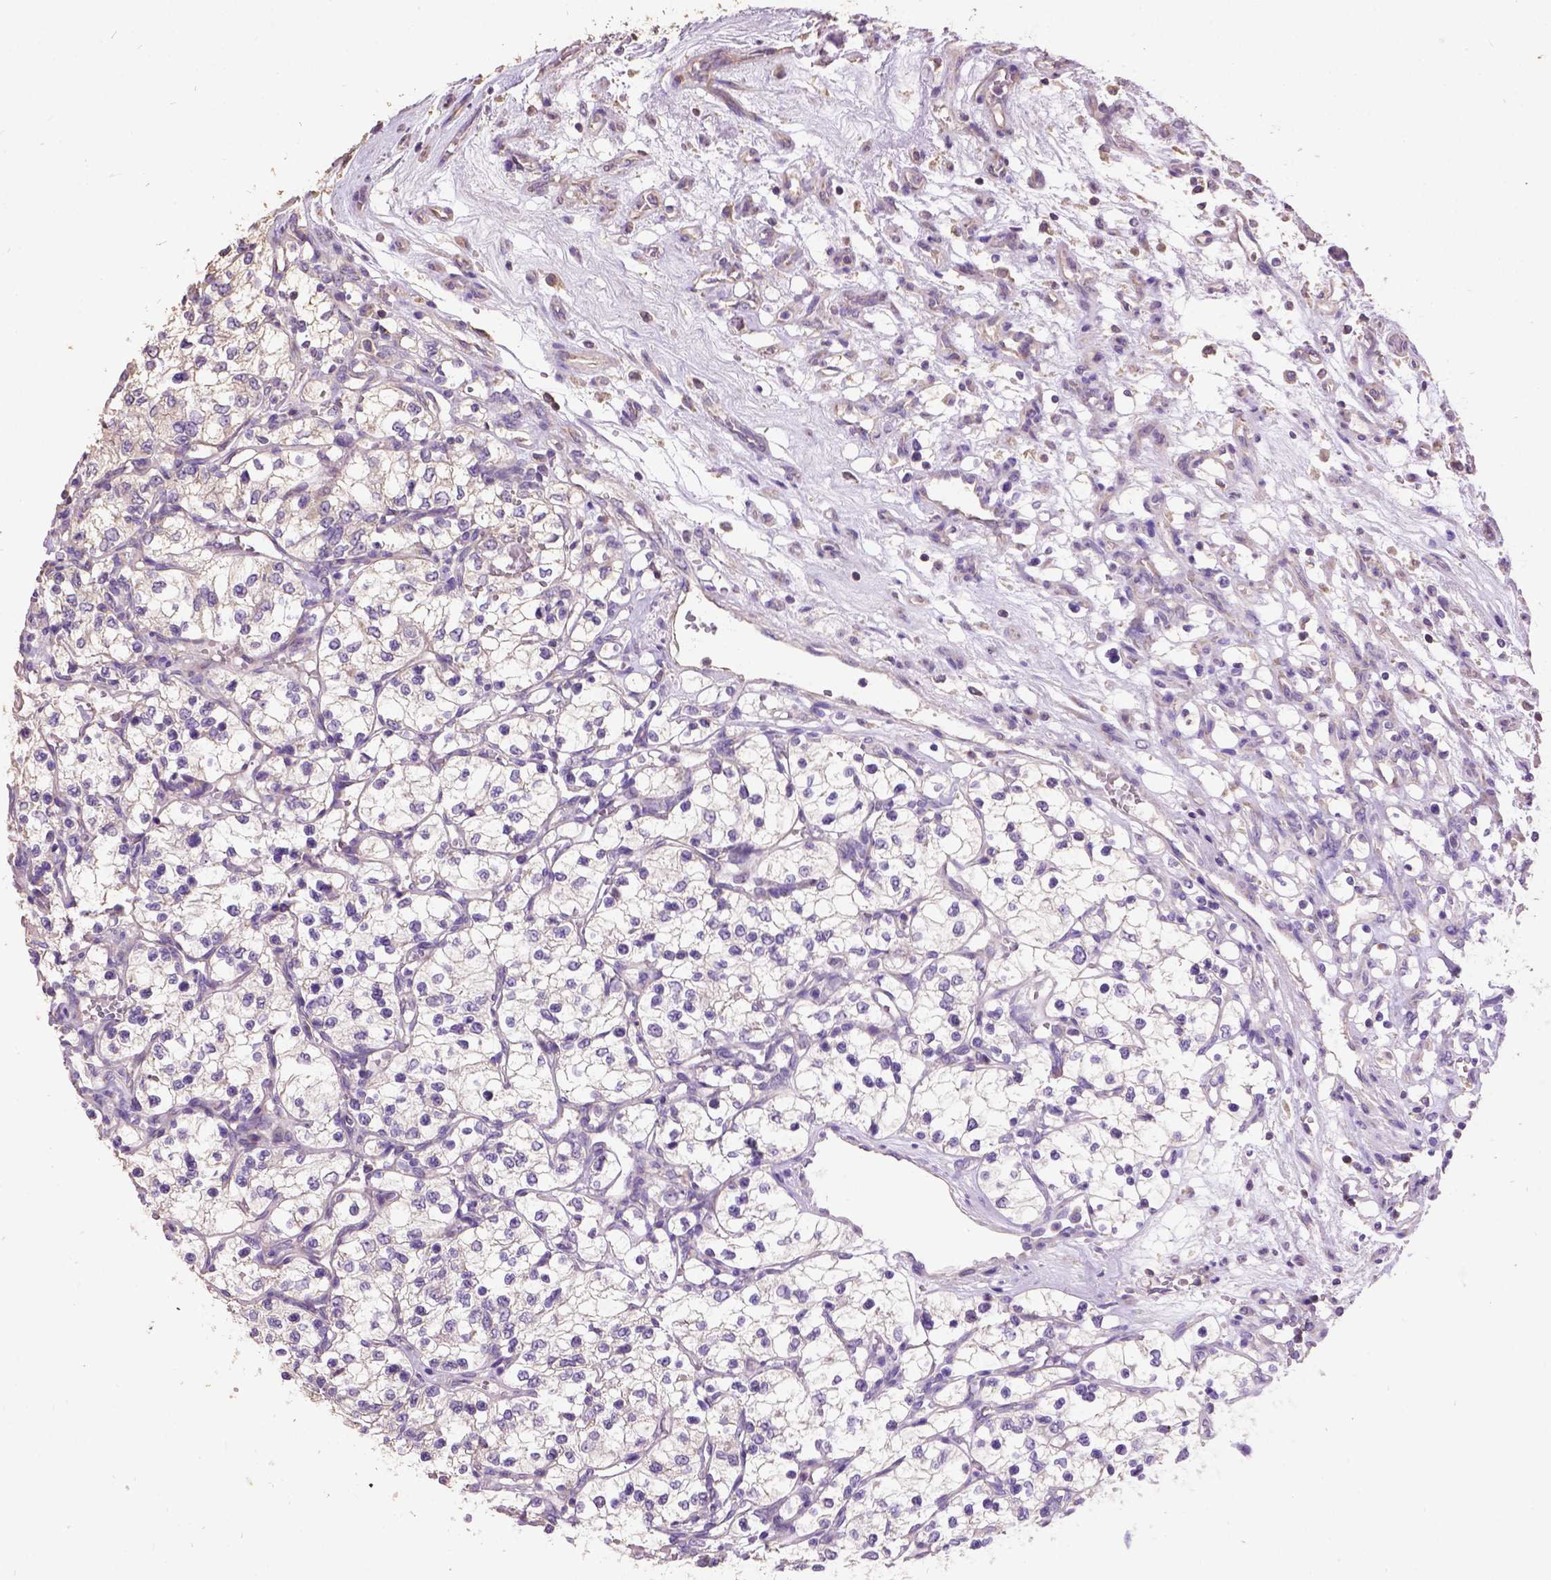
{"staining": {"intensity": "negative", "quantity": "none", "location": "none"}, "tissue": "renal cancer", "cell_type": "Tumor cells", "image_type": "cancer", "snomed": [{"axis": "morphology", "description": "Adenocarcinoma, NOS"}, {"axis": "topography", "description": "Kidney"}], "caption": "This is an immunohistochemistry (IHC) histopathology image of renal cancer (adenocarcinoma). There is no positivity in tumor cells.", "gene": "DQX1", "patient": {"sex": "female", "age": 69}}